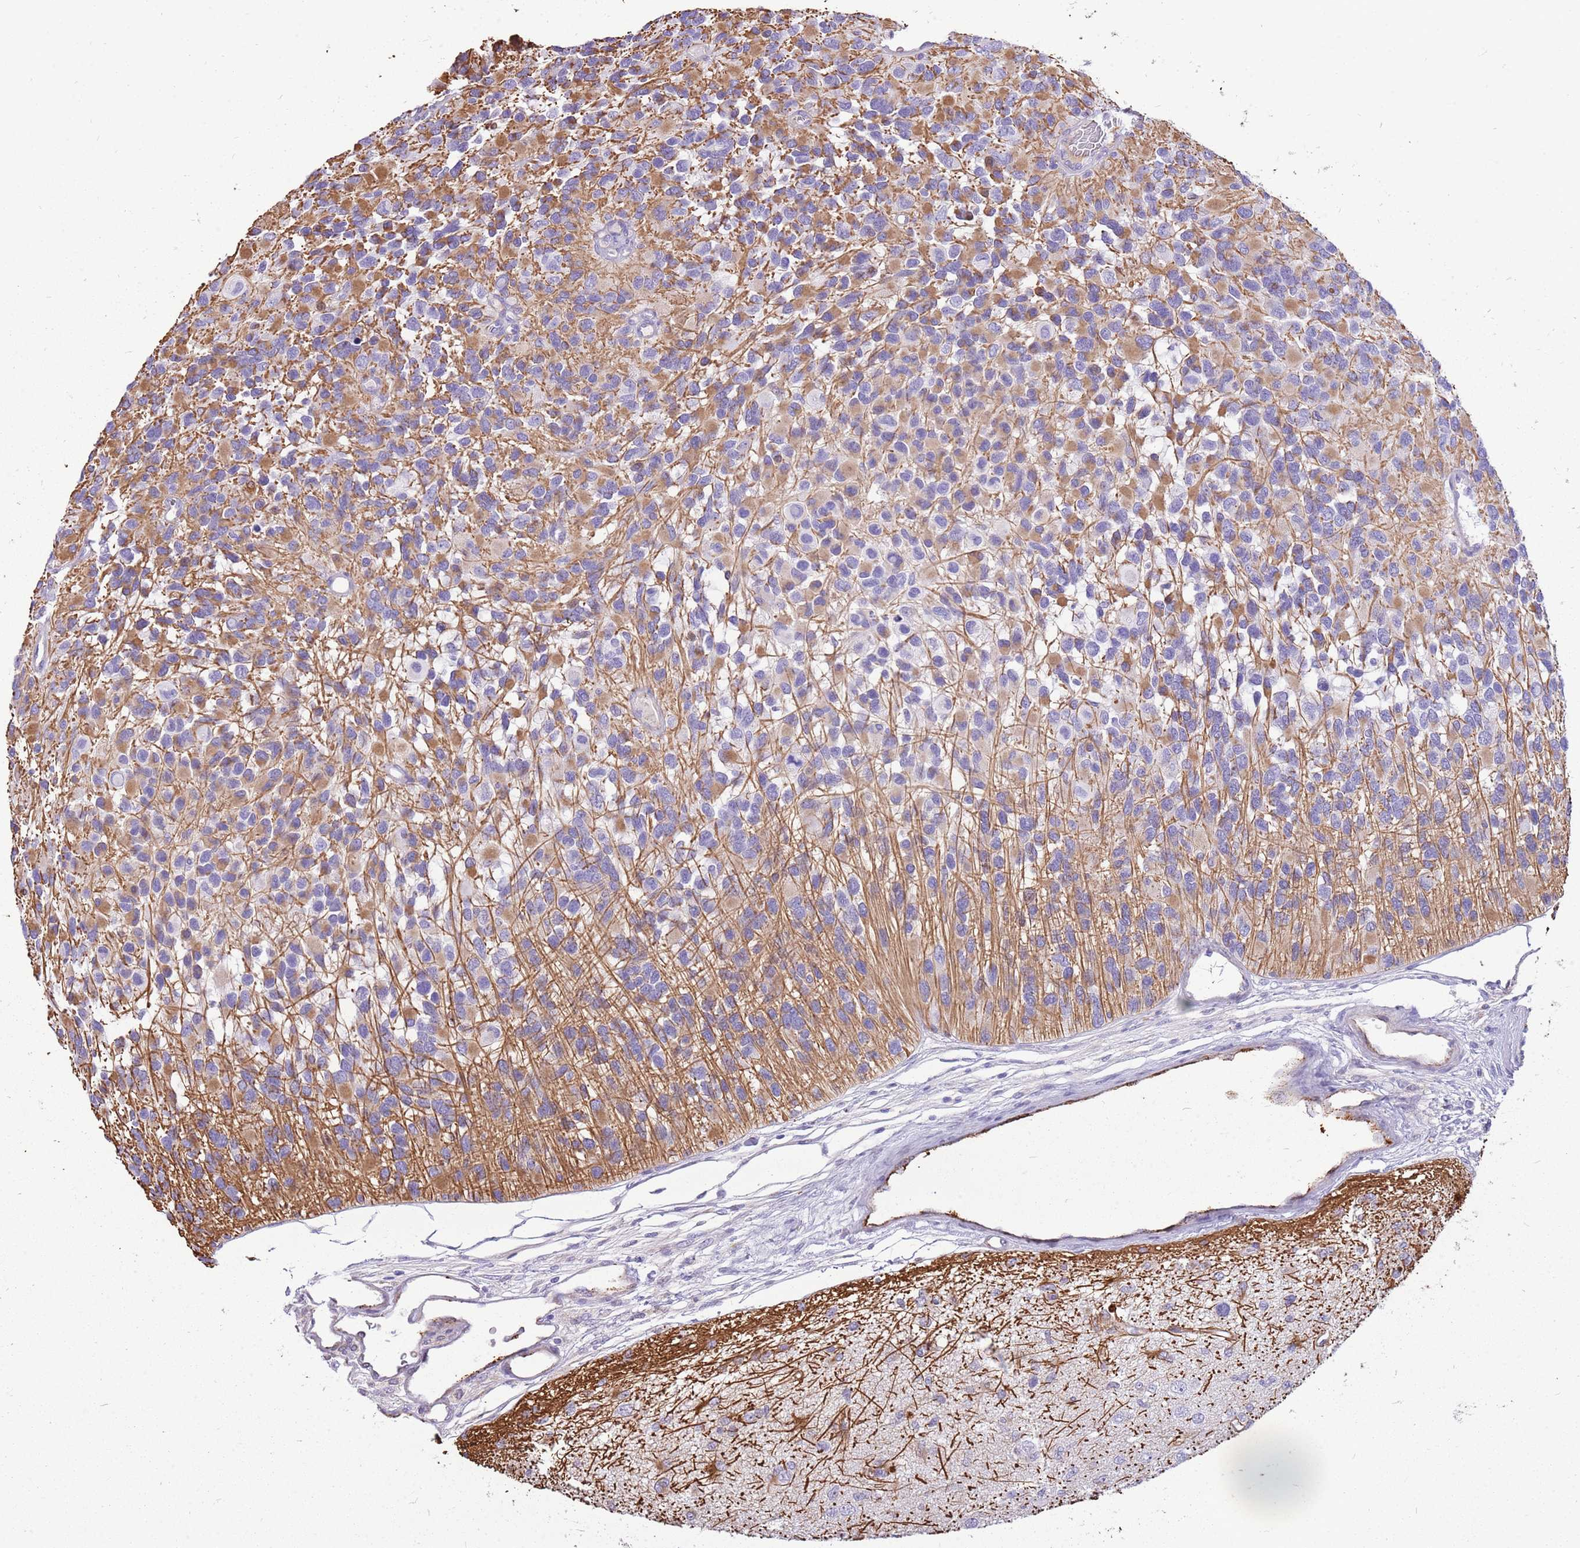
{"staining": {"intensity": "negative", "quantity": "none", "location": "none"}, "tissue": "glioma", "cell_type": "Tumor cells", "image_type": "cancer", "snomed": [{"axis": "morphology", "description": "Glioma, malignant, High grade"}, {"axis": "topography", "description": "Brain"}], "caption": "Protein analysis of glioma demonstrates no significant positivity in tumor cells.", "gene": "PCNX1", "patient": {"sex": "male", "age": 77}}